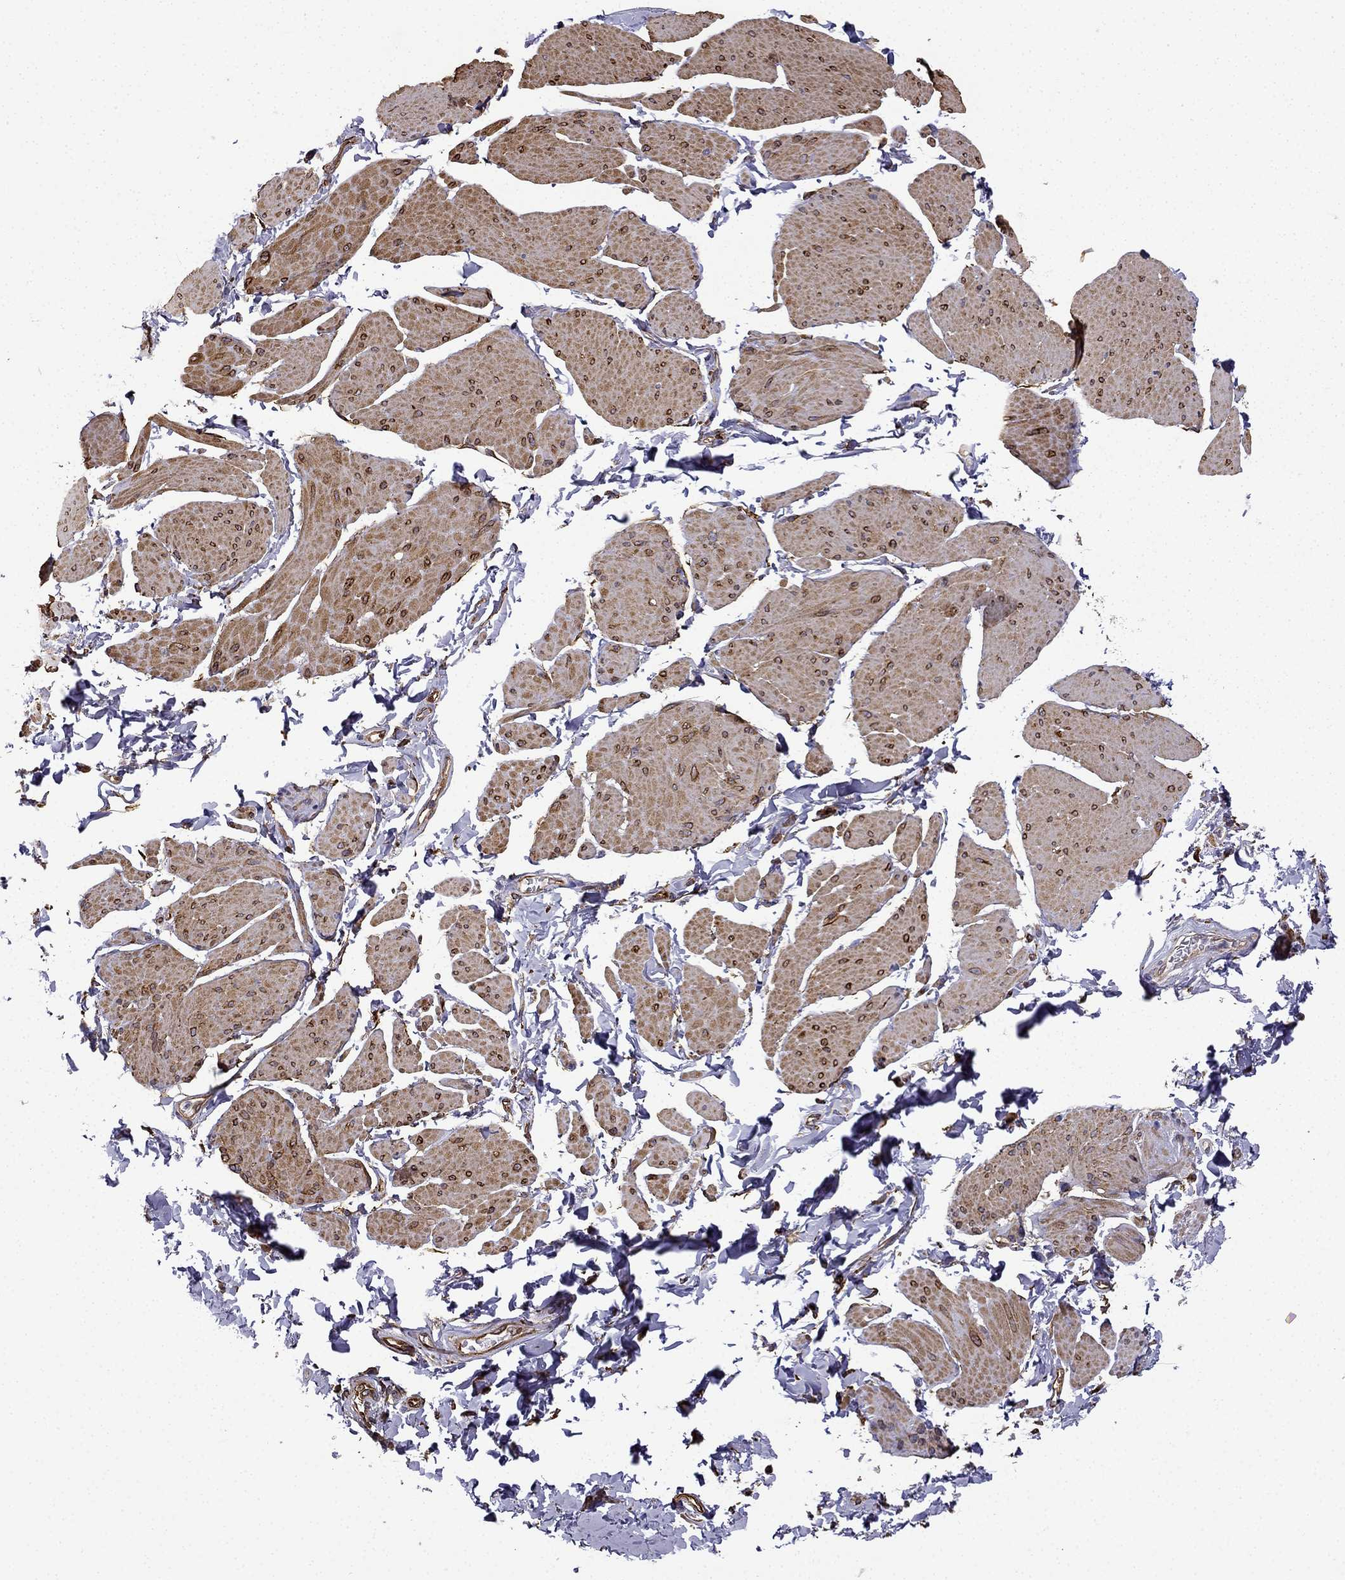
{"staining": {"intensity": "moderate", "quantity": "25%-75%", "location": "cytoplasmic/membranous"}, "tissue": "smooth muscle", "cell_type": "Smooth muscle cells", "image_type": "normal", "snomed": [{"axis": "morphology", "description": "Normal tissue, NOS"}, {"axis": "topography", "description": "Adipose tissue"}, {"axis": "topography", "description": "Smooth muscle"}, {"axis": "topography", "description": "Peripheral nerve tissue"}], "caption": "Protein staining by immunohistochemistry reveals moderate cytoplasmic/membranous expression in about 25%-75% of smooth muscle cells in unremarkable smooth muscle. (brown staining indicates protein expression, while blue staining denotes nuclei).", "gene": "MAP4", "patient": {"sex": "male", "age": 83}}